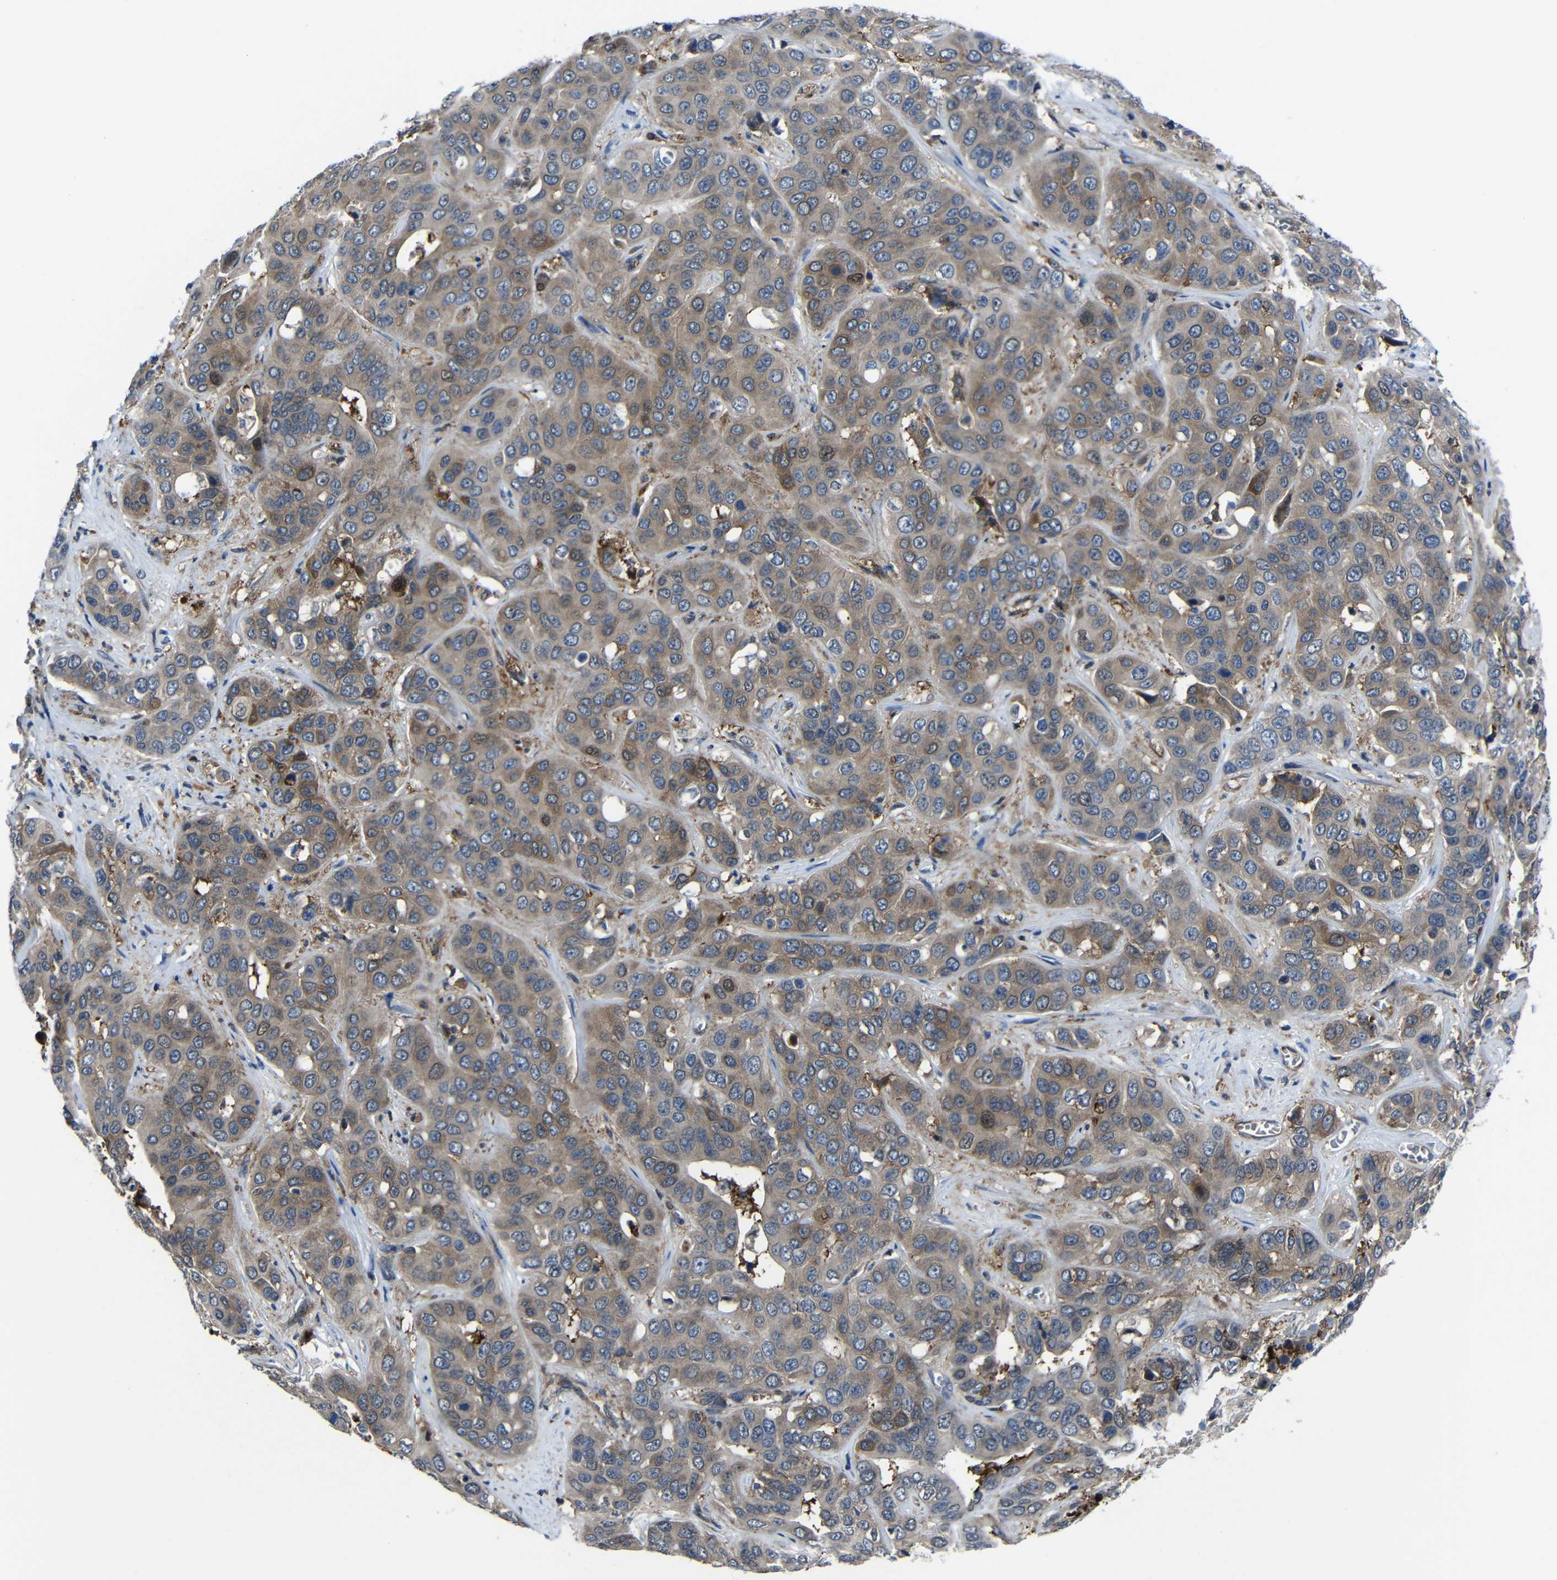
{"staining": {"intensity": "moderate", "quantity": "25%-75%", "location": "cytoplasmic/membranous"}, "tissue": "liver cancer", "cell_type": "Tumor cells", "image_type": "cancer", "snomed": [{"axis": "morphology", "description": "Cholangiocarcinoma"}, {"axis": "topography", "description": "Liver"}], "caption": "A brown stain highlights moderate cytoplasmic/membranous positivity of a protein in liver cancer tumor cells. Immunohistochemistry (ihc) stains the protein in brown and the nuclei are stained blue.", "gene": "KIAA0513", "patient": {"sex": "female", "age": 52}}